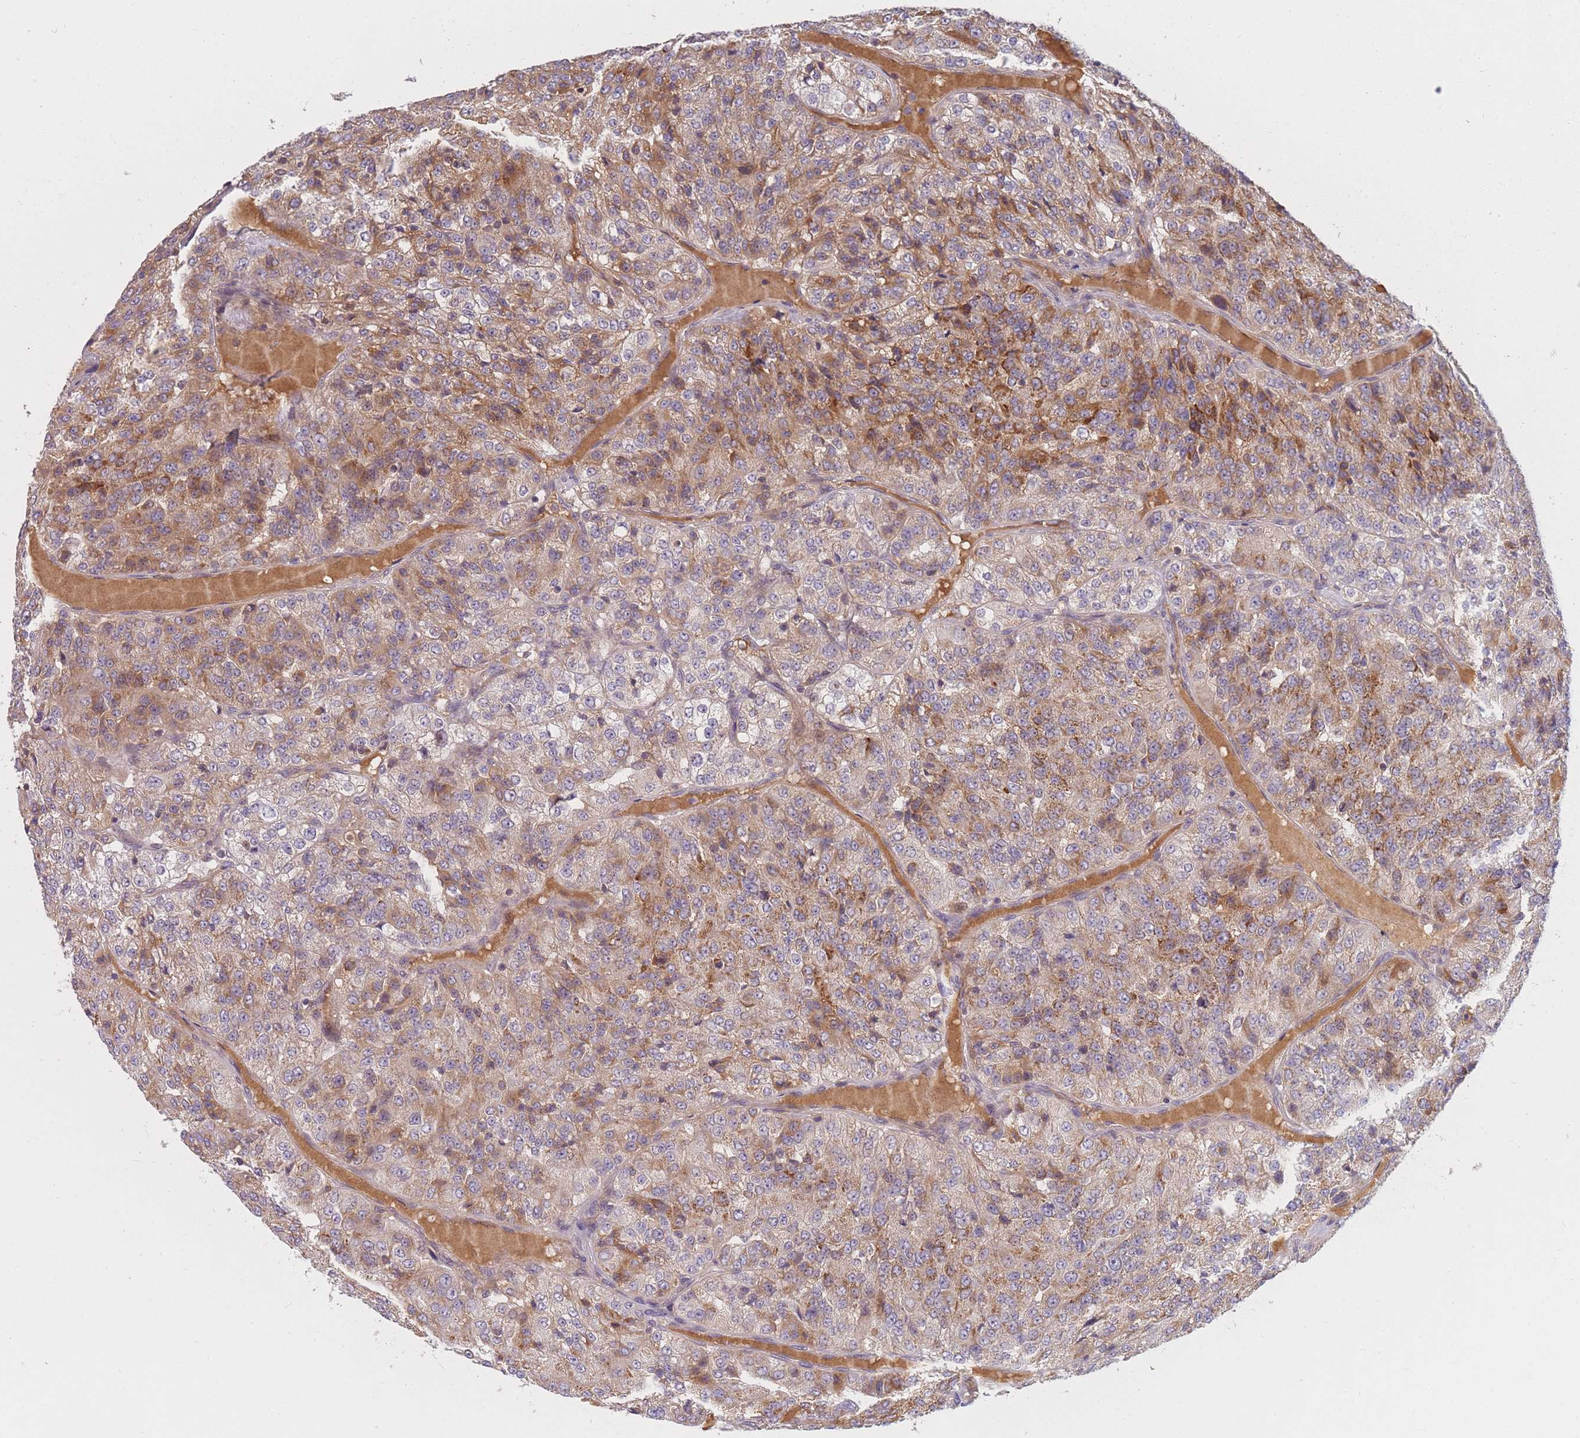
{"staining": {"intensity": "moderate", "quantity": "25%-75%", "location": "cytoplasmic/membranous"}, "tissue": "renal cancer", "cell_type": "Tumor cells", "image_type": "cancer", "snomed": [{"axis": "morphology", "description": "Adenocarcinoma, NOS"}, {"axis": "topography", "description": "Kidney"}], "caption": "Human renal cancer stained with a brown dye displays moderate cytoplasmic/membranous positive staining in approximately 25%-75% of tumor cells.", "gene": "FAM153A", "patient": {"sex": "female", "age": 63}}